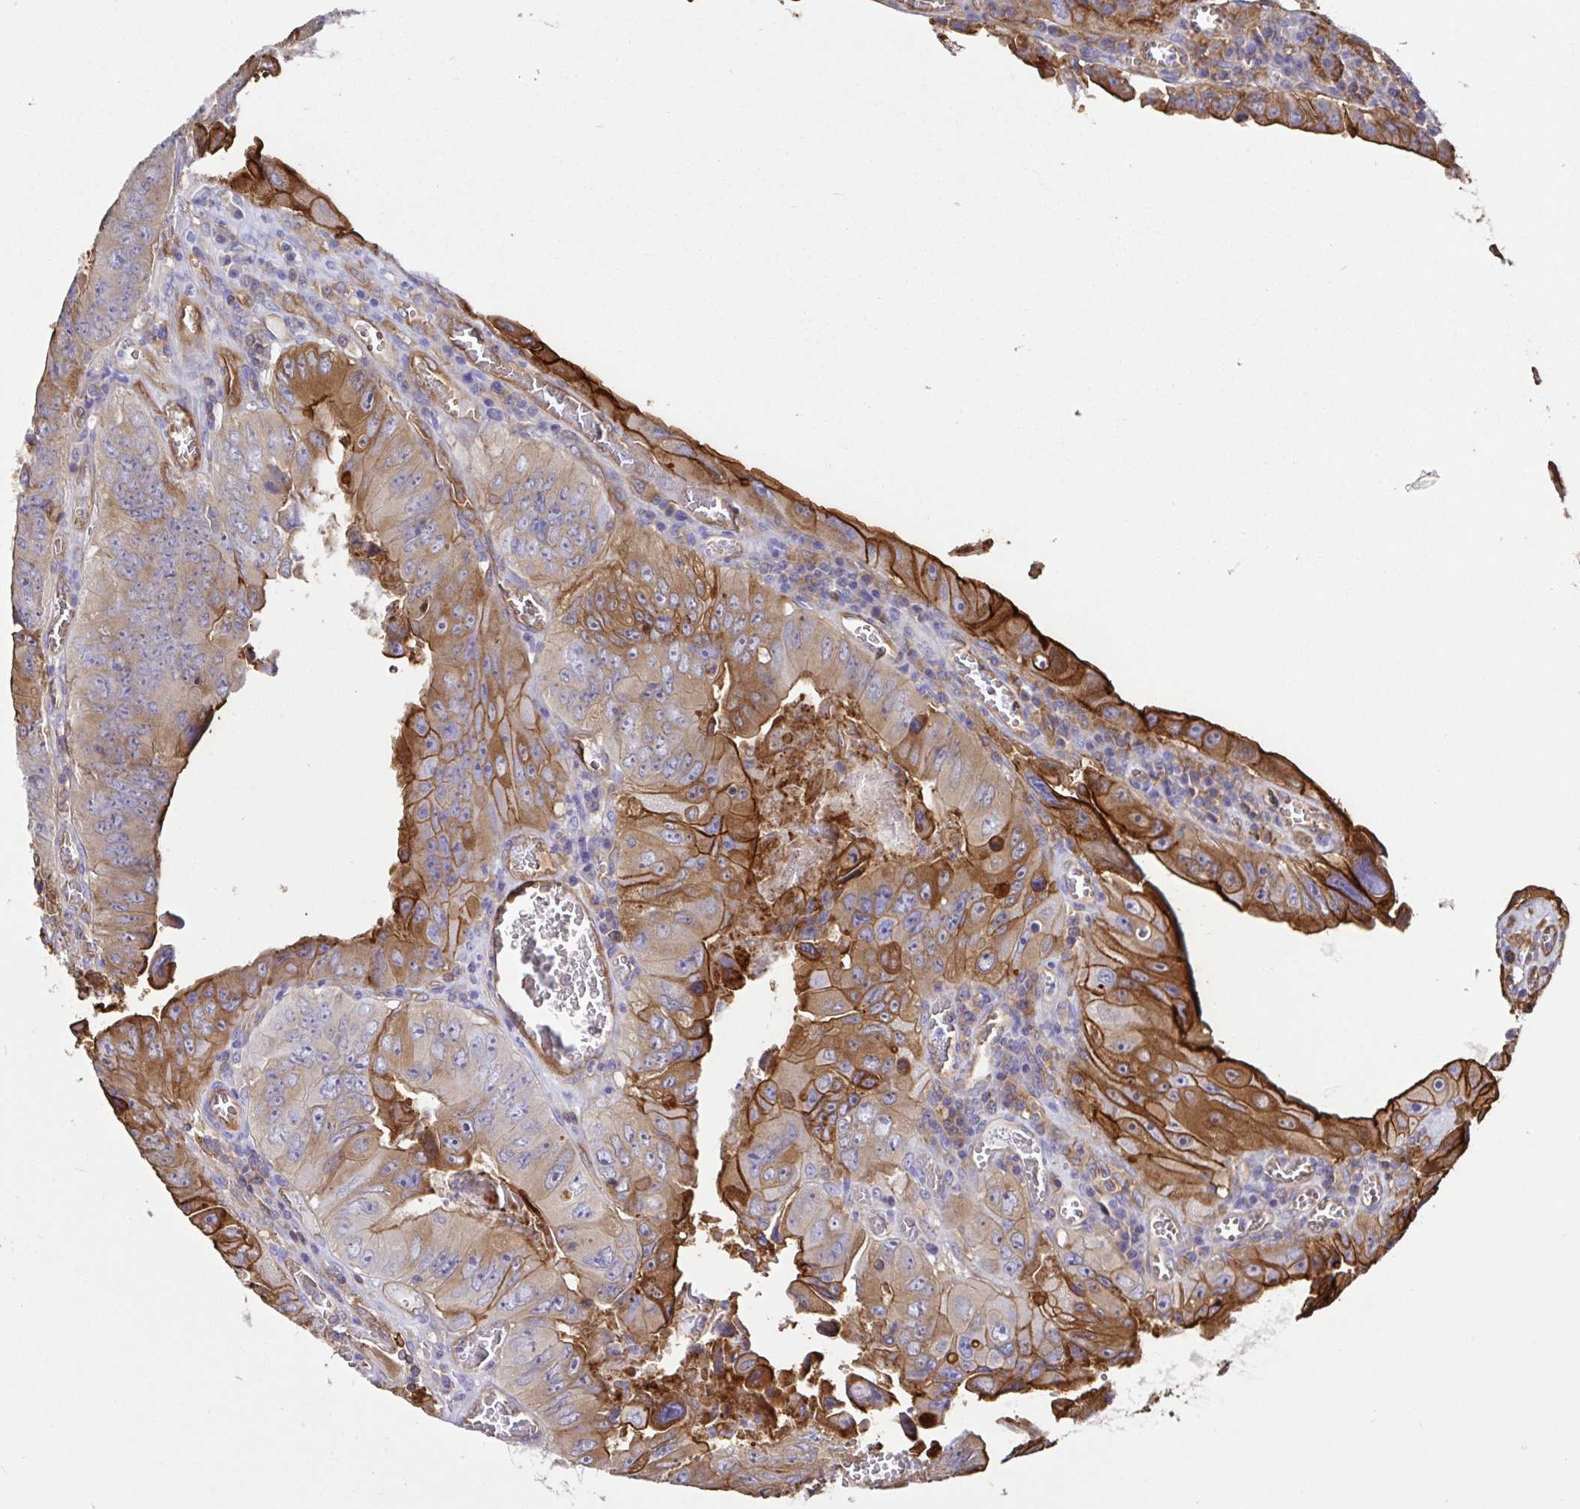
{"staining": {"intensity": "moderate", "quantity": "25%-75%", "location": "cytoplasmic/membranous"}, "tissue": "colorectal cancer", "cell_type": "Tumor cells", "image_type": "cancer", "snomed": [{"axis": "morphology", "description": "Adenocarcinoma, NOS"}, {"axis": "topography", "description": "Colon"}], "caption": "Moderate cytoplasmic/membranous protein positivity is present in about 25%-75% of tumor cells in colorectal cancer.", "gene": "ANXA2", "patient": {"sex": "female", "age": 84}}